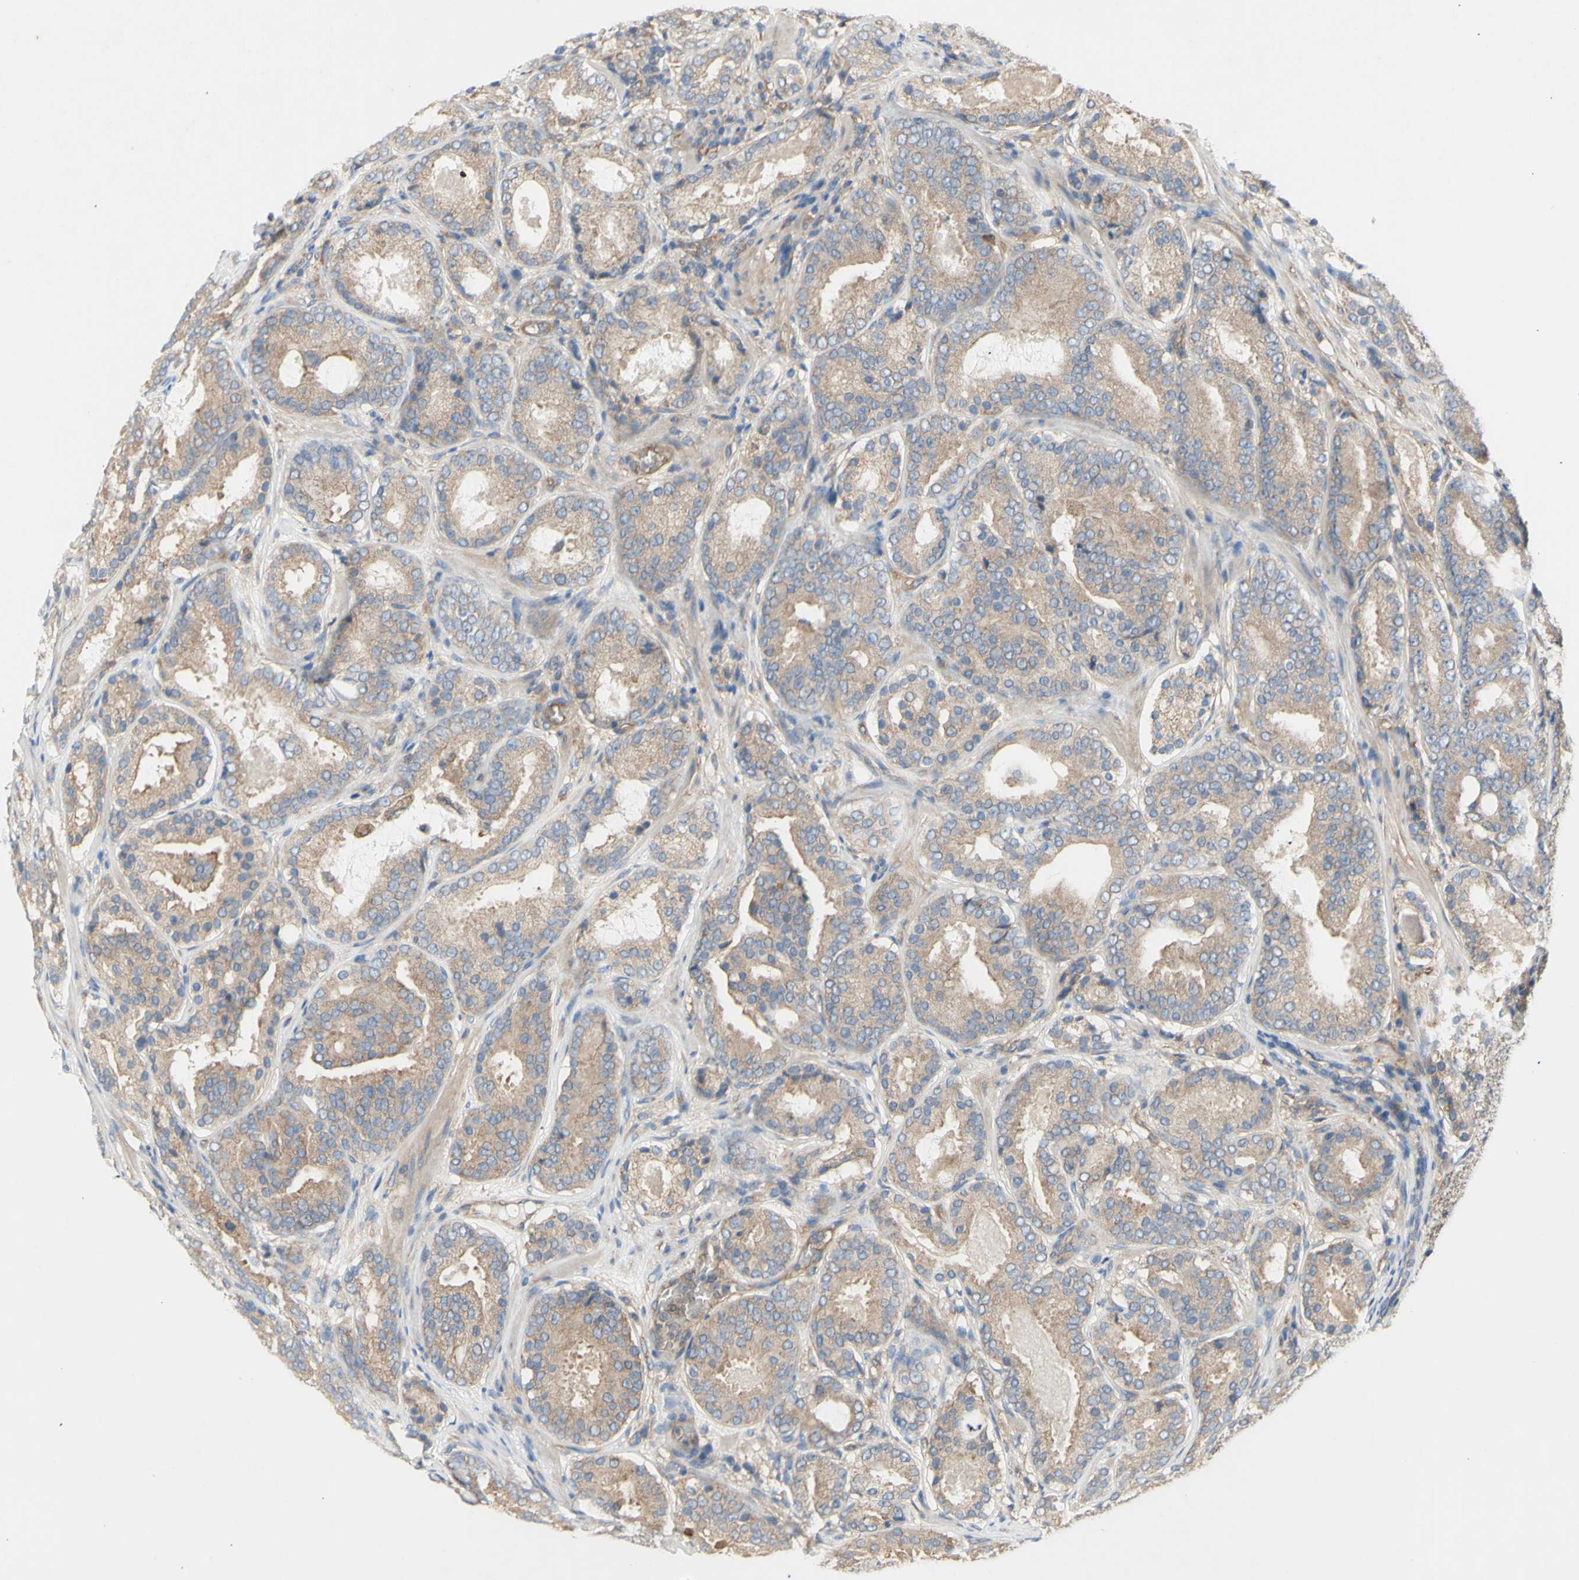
{"staining": {"intensity": "weak", "quantity": ">75%", "location": "cytoplasmic/membranous"}, "tissue": "prostate cancer", "cell_type": "Tumor cells", "image_type": "cancer", "snomed": [{"axis": "morphology", "description": "Adenocarcinoma, Low grade"}, {"axis": "topography", "description": "Prostate"}], "caption": "Human prostate cancer stained for a protein (brown) reveals weak cytoplasmic/membranous positive staining in approximately >75% of tumor cells.", "gene": "KLC1", "patient": {"sex": "male", "age": 69}}